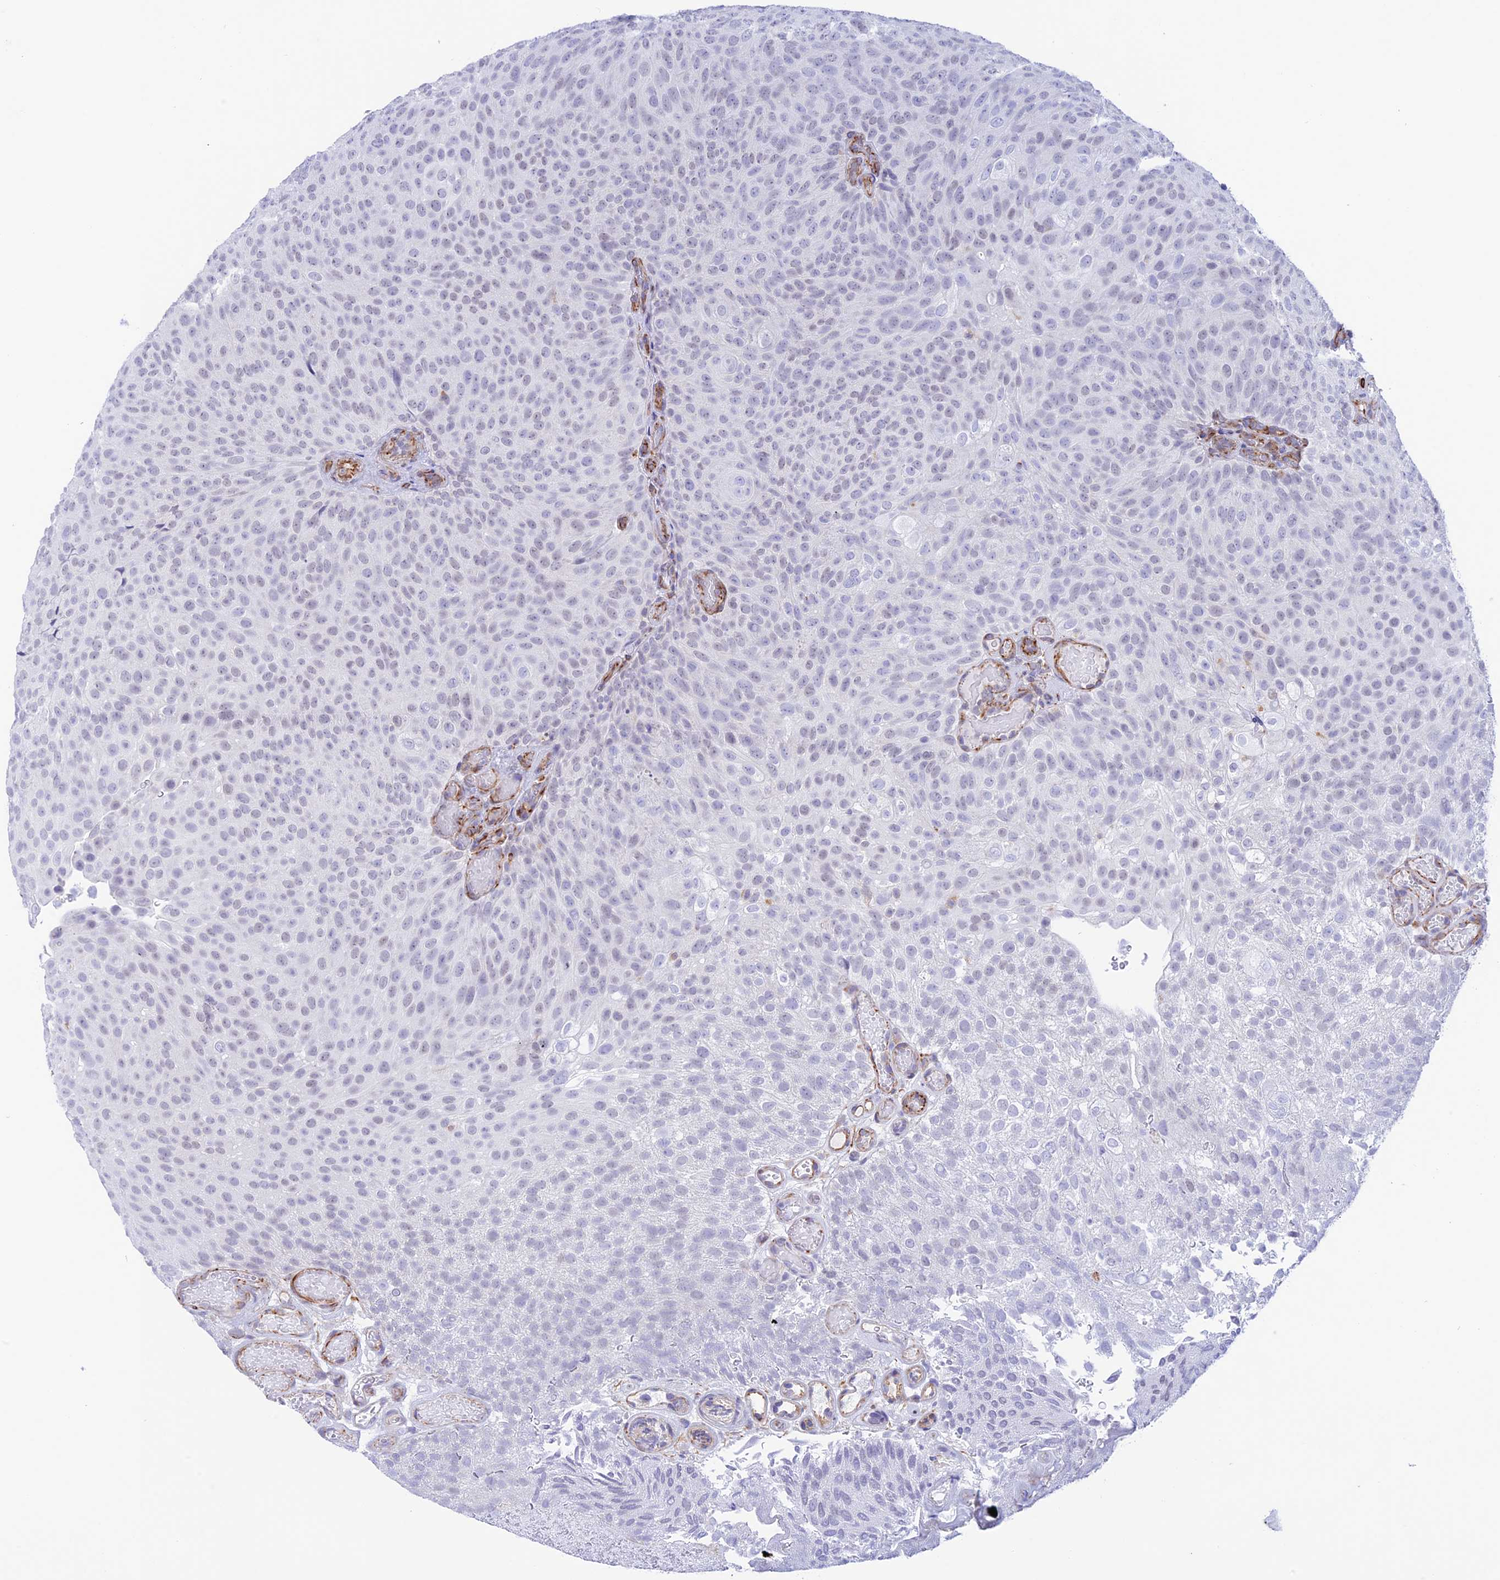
{"staining": {"intensity": "negative", "quantity": "none", "location": "none"}, "tissue": "urothelial cancer", "cell_type": "Tumor cells", "image_type": "cancer", "snomed": [{"axis": "morphology", "description": "Urothelial carcinoma, Low grade"}, {"axis": "topography", "description": "Urinary bladder"}], "caption": "This is an immunohistochemistry histopathology image of urothelial carcinoma (low-grade). There is no staining in tumor cells.", "gene": "ZNF652", "patient": {"sex": "male", "age": 78}}